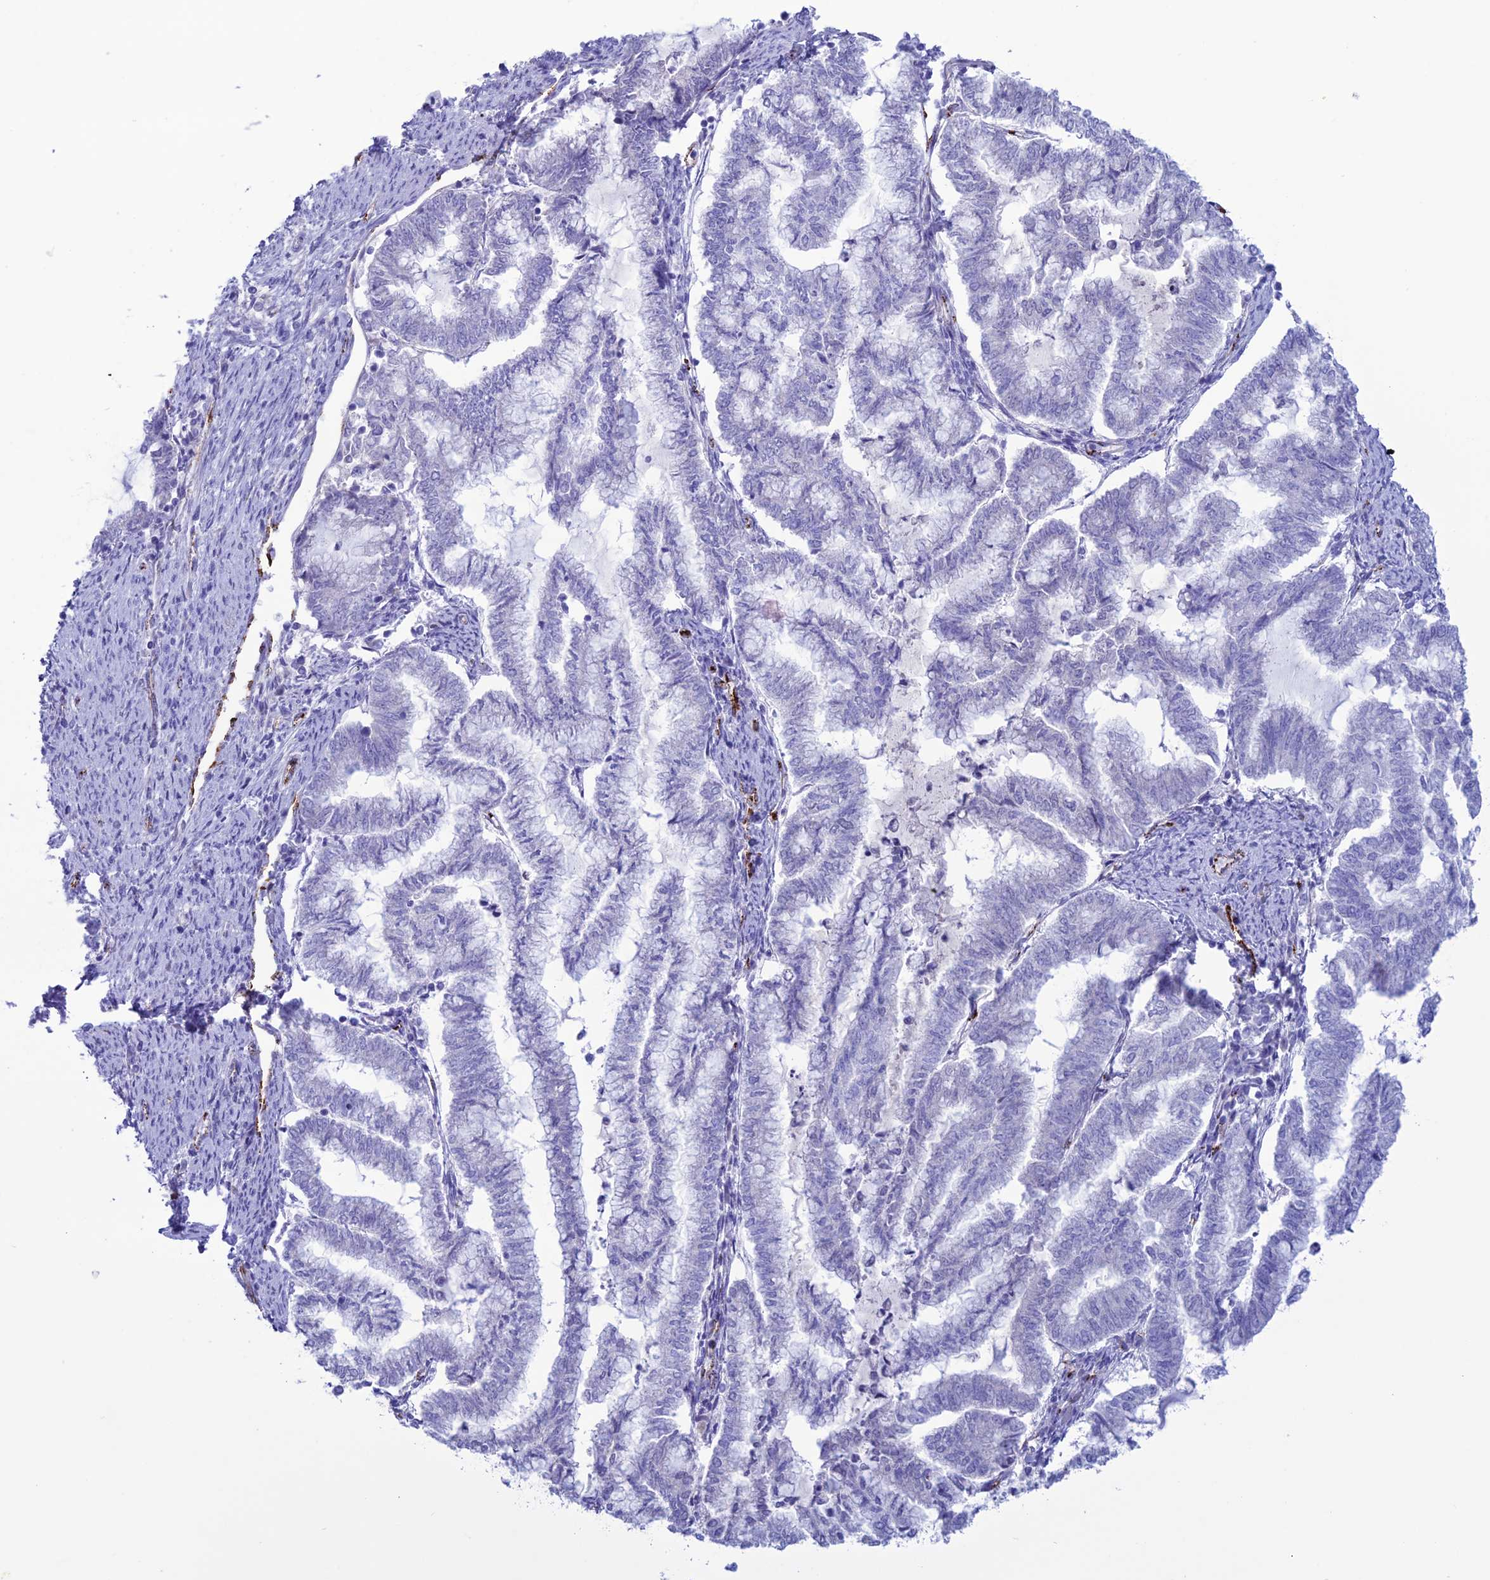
{"staining": {"intensity": "negative", "quantity": "none", "location": "none"}, "tissue": "endometrial cancer", "cell_type": "Tumor cells", "image_type": "cancer", "snomed": [{"axis": "morphology", "description": "Adenocarcinoma, NOS"}, {"axis": "topography", "description": "Endometrium"}], "caption": "IHC photomicrograph of human endometrial cancer (adenocarcinoma) stained for a protein (brown), which displays no expression in tumor cells. The staining is performed using DAB brown chromogen with nuclei counter-stained in using hematoxylin.", "gene": "CDC42EP5", "patient": {"sex": "female", "age": 79}}